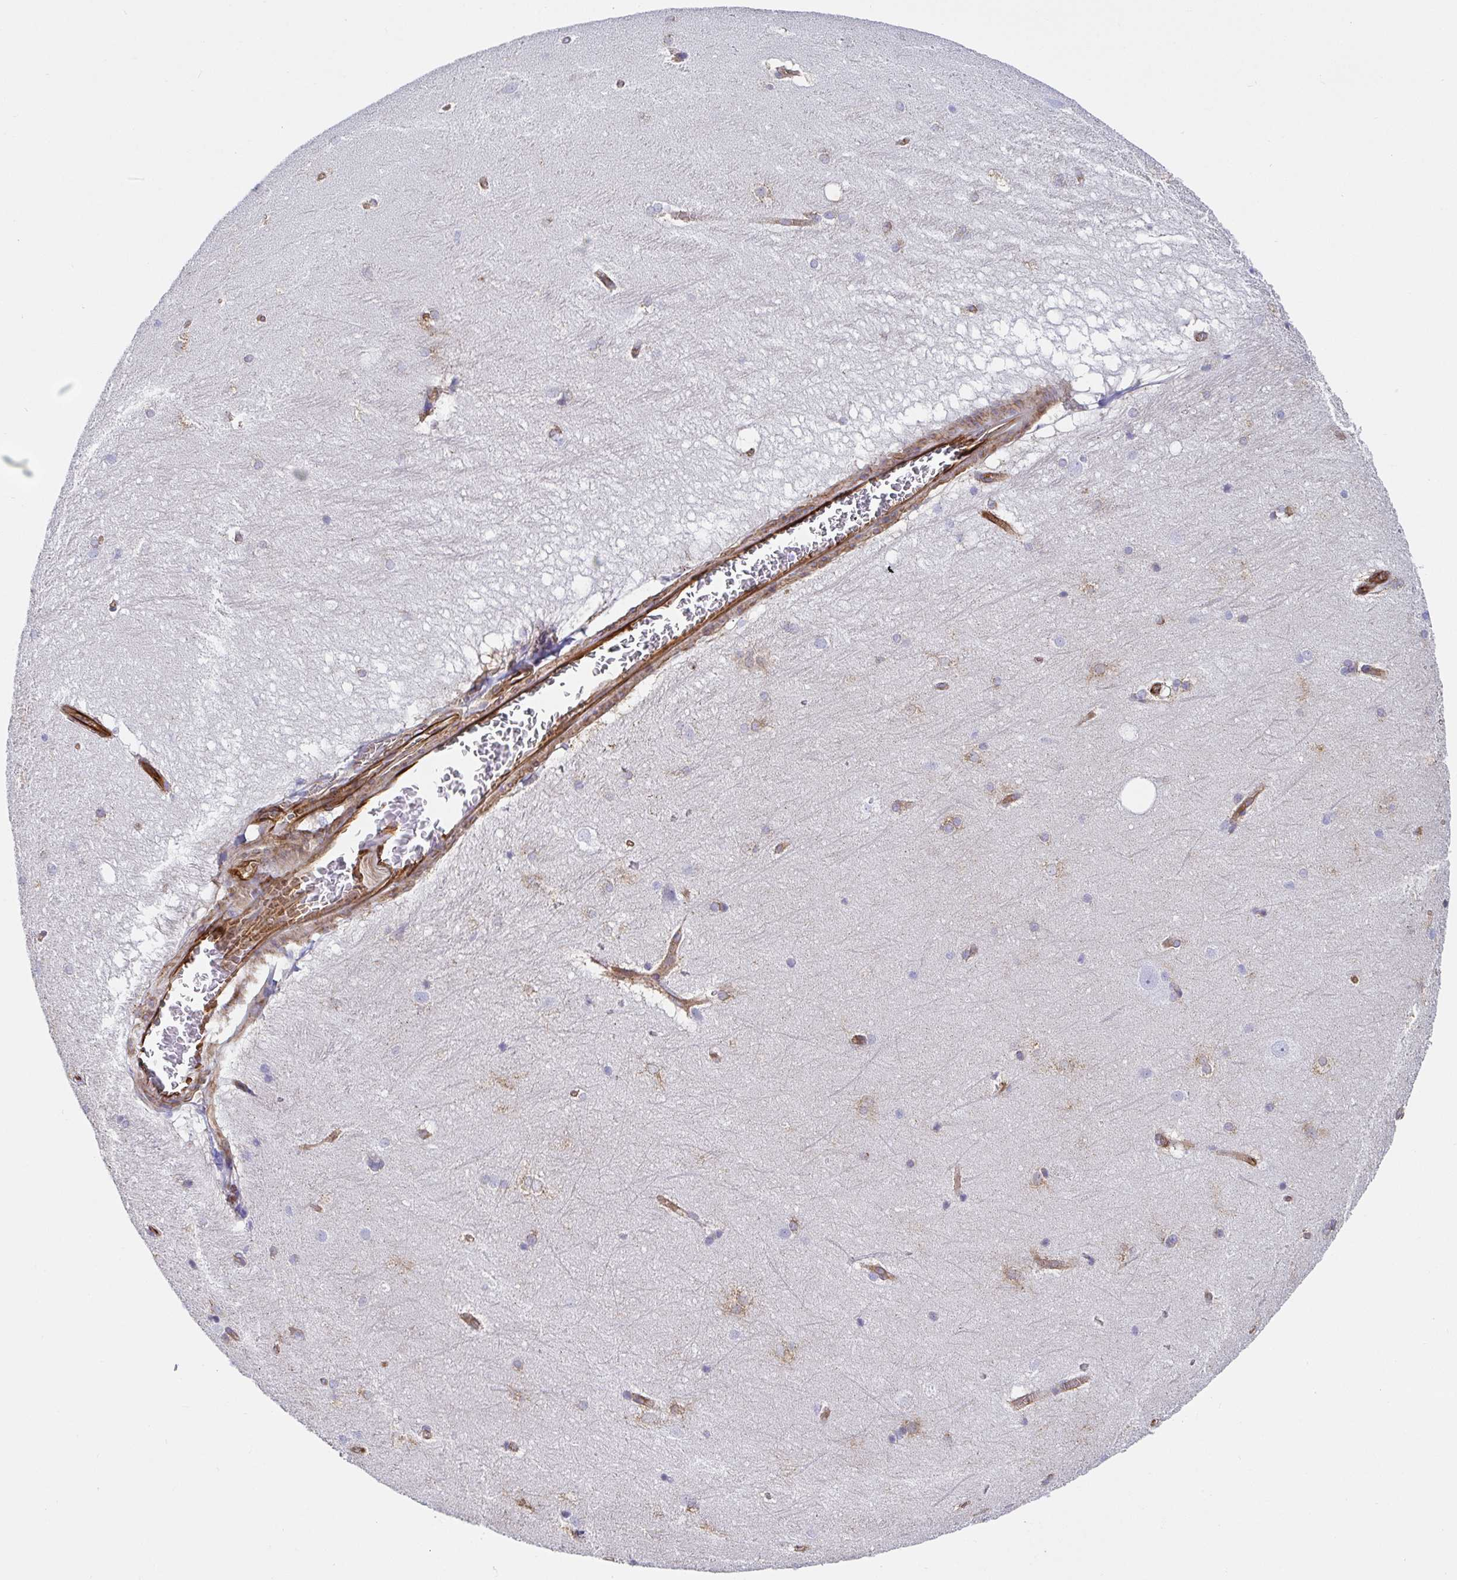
{"staining": {"intensity": "negative", "quantity": "none", "location": "none"}, "tissue": "hippocampus", "cell_type": "Glial cells", "image_type": "normal", "snomed": [{"axis": "morphology", "description": "Normal tissue, NOS"}, {"axis": "topography", "description": "Cerebral cortex"}, {"axis": "topography", "description": "Hippocampus"}], "caption": "Immunohistochemical staining of unremarkable human hippocampus demonstrates no significant staining in glial cells.", "gene": "DOCK1", "patient": {"sex": "female", "age": 19}}